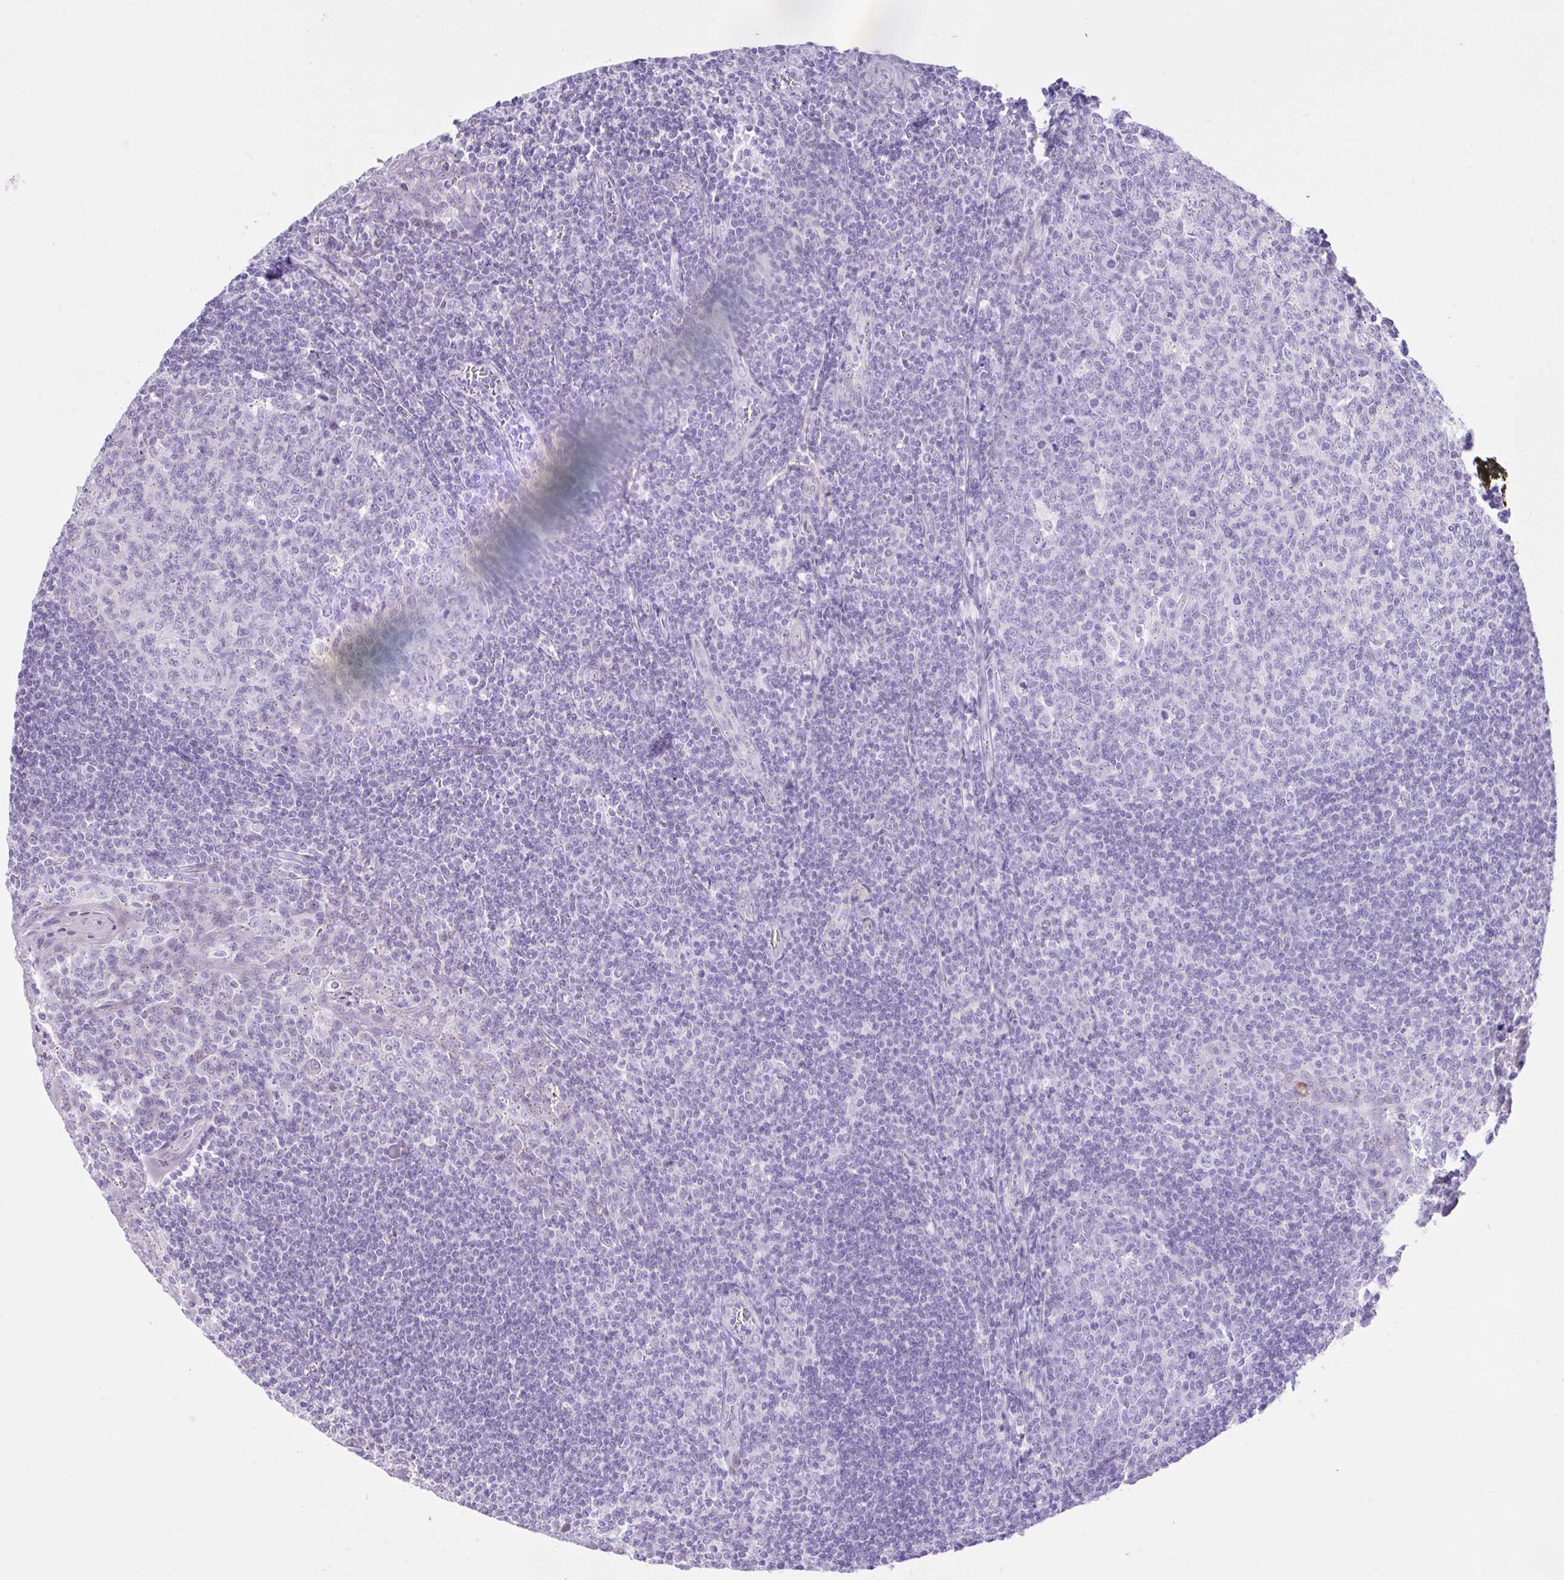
{"staining": {"intensity": "negative", "quantity": "none", "location": "none"}, "tissue": "tonsil", "cell_type": "Germinal center cells", "image_type": "normal", "snomed": [{"axis": "morphology", "description": "Normal tissue, NOS"}, {"axis": "topography", "description": "Tonsil"}], "caption": "DAB immunohistochemical staining of normal tonsil shows no significant staining in germinal center cells. (Stains: DAB immunohistochemistry with hematoxylin counter stain, Microscopy: brightfield microscopy at high magnification).", "gene": "REEP1", "patient": {"sex": "male", "age": 27}}